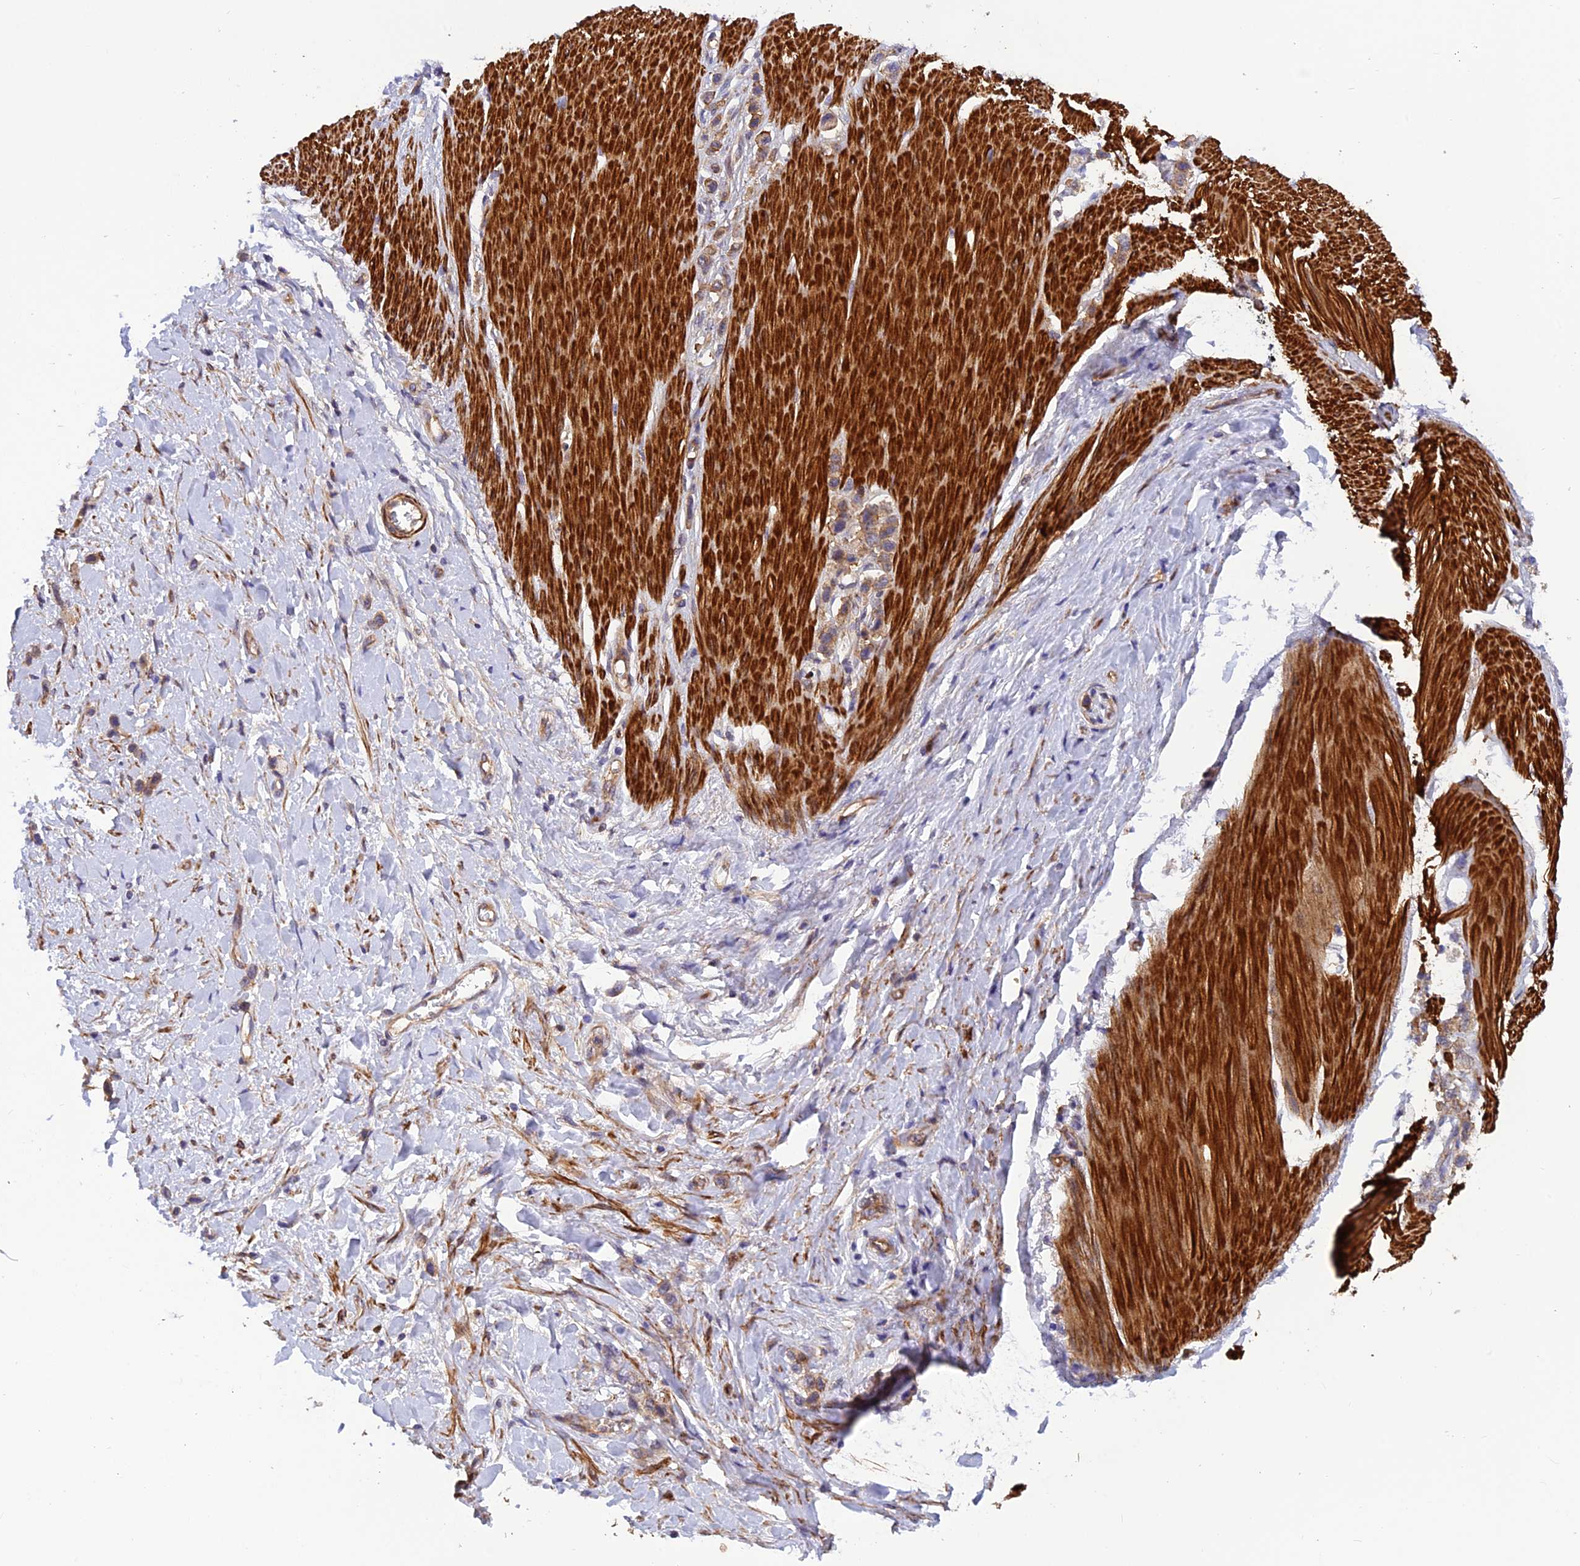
{"staining": {"intensity": "moderate", "quantity": ">75%", "location": "cytoplasmic/membranous"}, "tissue": "stomach cancer", "cell_type": "Tumor cells", "image_type": "cancer", "snomed": [{"axis": "morphology", "description": "Adenocarcinoma, NOS"}, {"axis": "topography", "description": "Stomach"}], "caption": "The histopathology image demonstrates immunohistochemical staining of stomach adenocarcinoma. There is moderate cytoplasmic/membranous staining is seen in approximately >75% of tumor cells. Nuclei are stained in blue.", "gene": "ADAMTS15", "patient": {"sex": "female", "age": 65}}